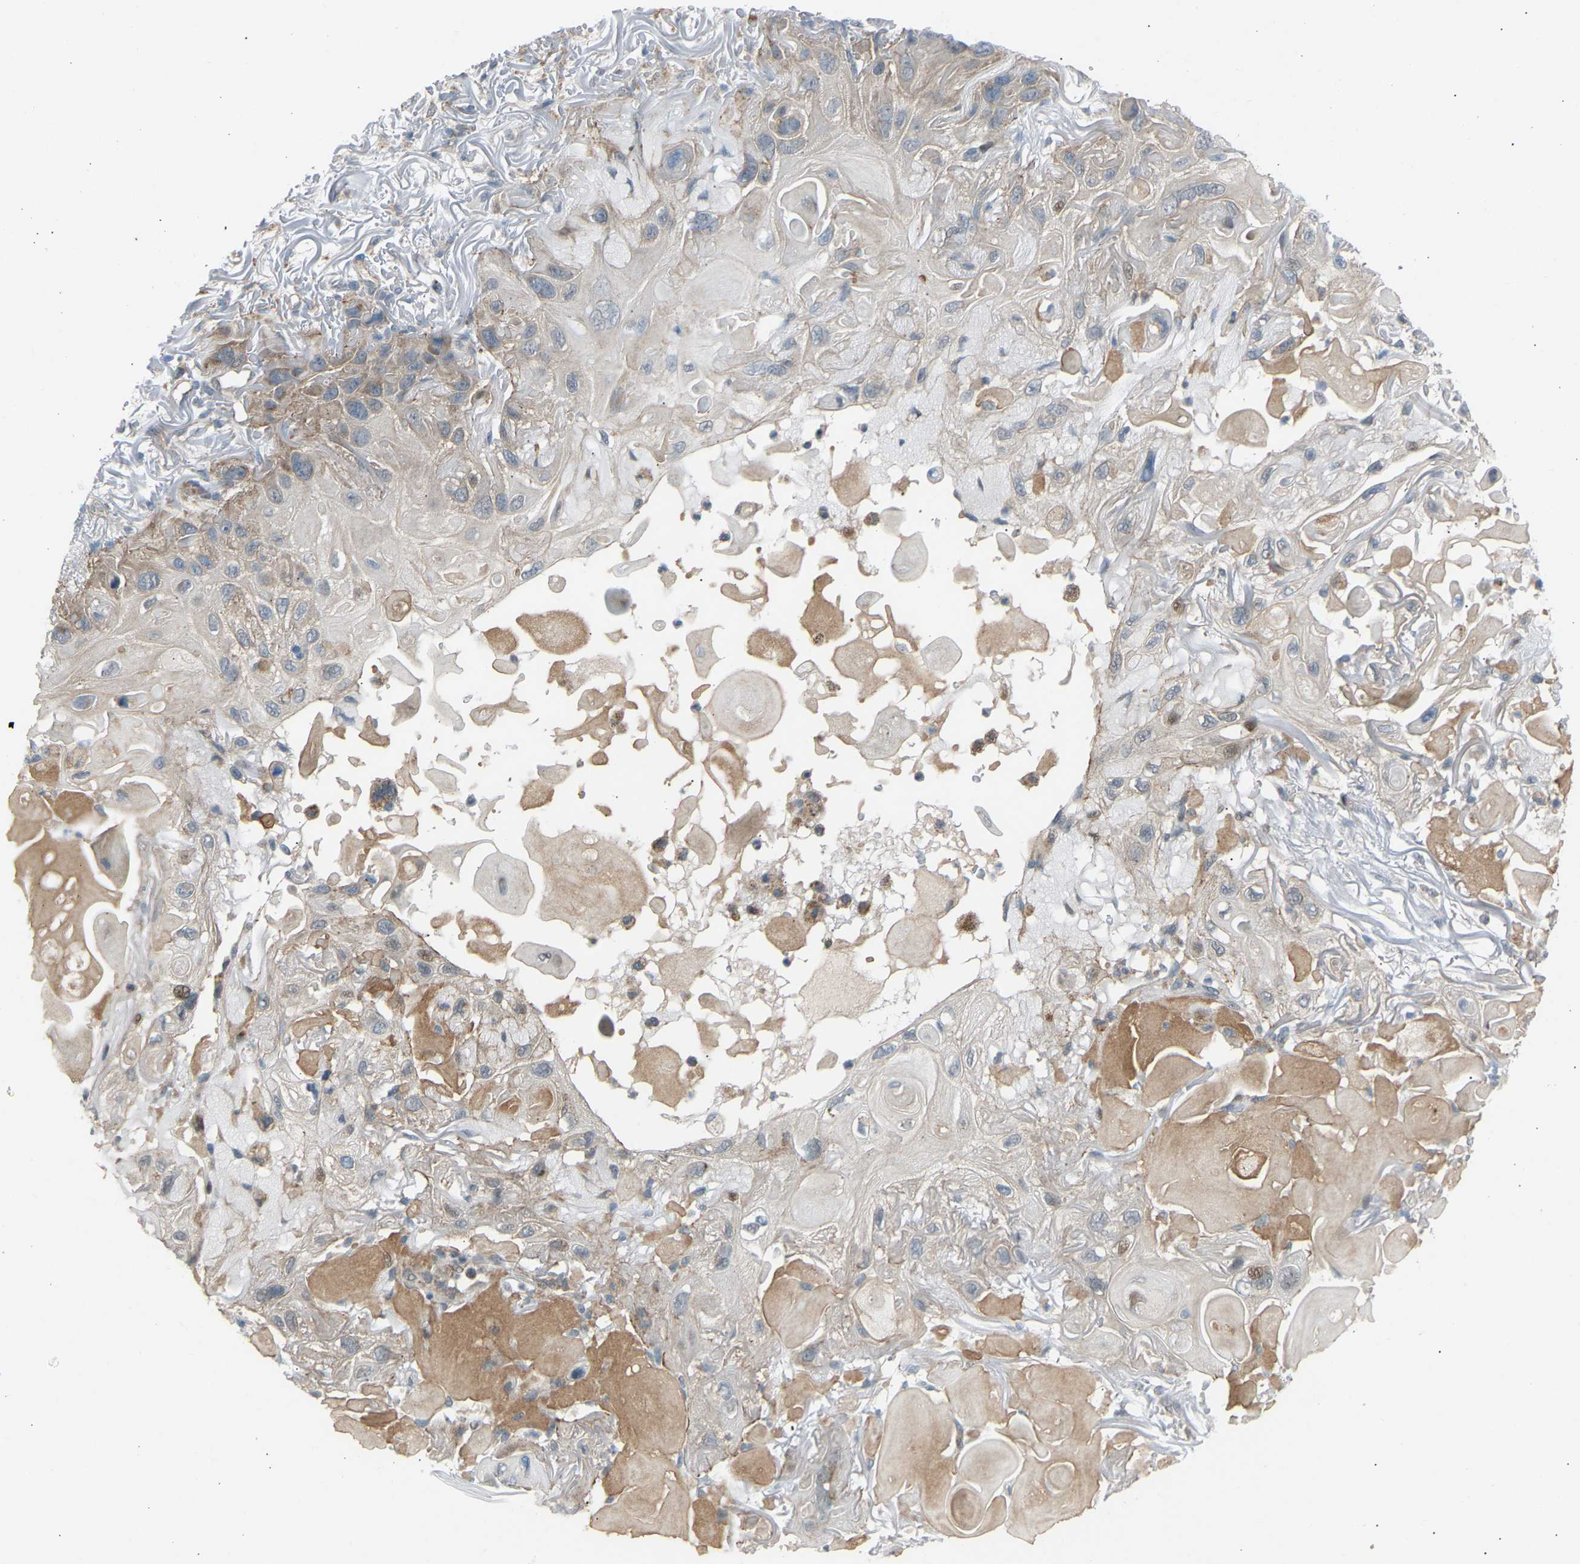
{"staining": {"intensity": "weak", "quantity": "<25%", "location": "cytoplasmic/membranous"}, "tissue": "skin cancer", "cell_type": "Tumor cells", "image_type": "cancer", "snomed": [{"axis": "morphology", "description": "Squamous cell carcinoma, NOS"}, {"axis": "topography", "description": "Skin"}], "caption": "IHC image of human skin squamous cell carcinoma stained for a protein (brown), which shows no positivity in tumor cells.", "gene": "VPS41", "patient": {"sex": "female", "age": 77}}